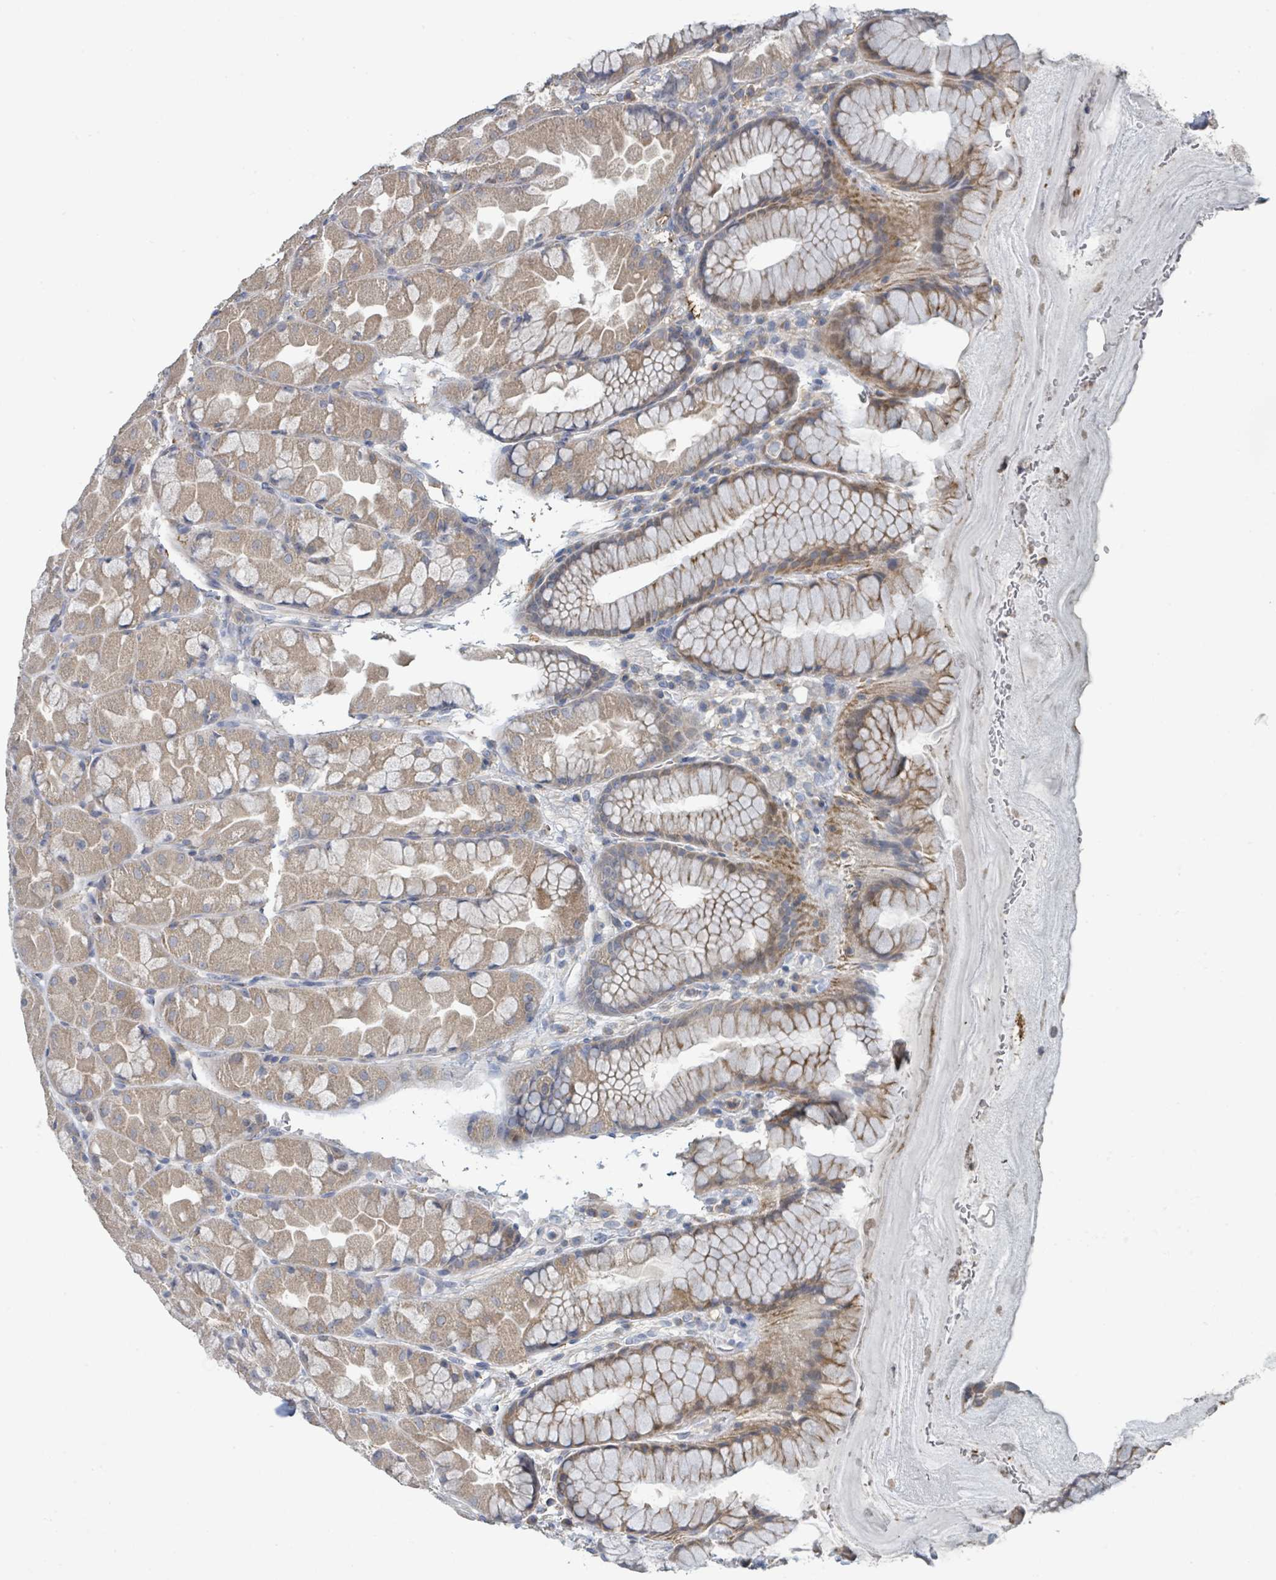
{"staining": {"intensity": "moderate", "quantity": "25%-75%", "location": "cytoplasmic/membranous"}, "tissue": "stomach", "cell_type": "Glandular cells", "image_type": "normal", "snomed": [{"axis": "morphology", "description": "Normal tissue, NOS"}, {"axis": "topography", "description": "Stomach"}], "caption": "Protein analysis of normal stomach shows moderate cytoplasmic/membranous staining in about 25%-75% of glandular cells.", "gene": "LRRC42", "patient": {"sex": "male", "age": 57}}